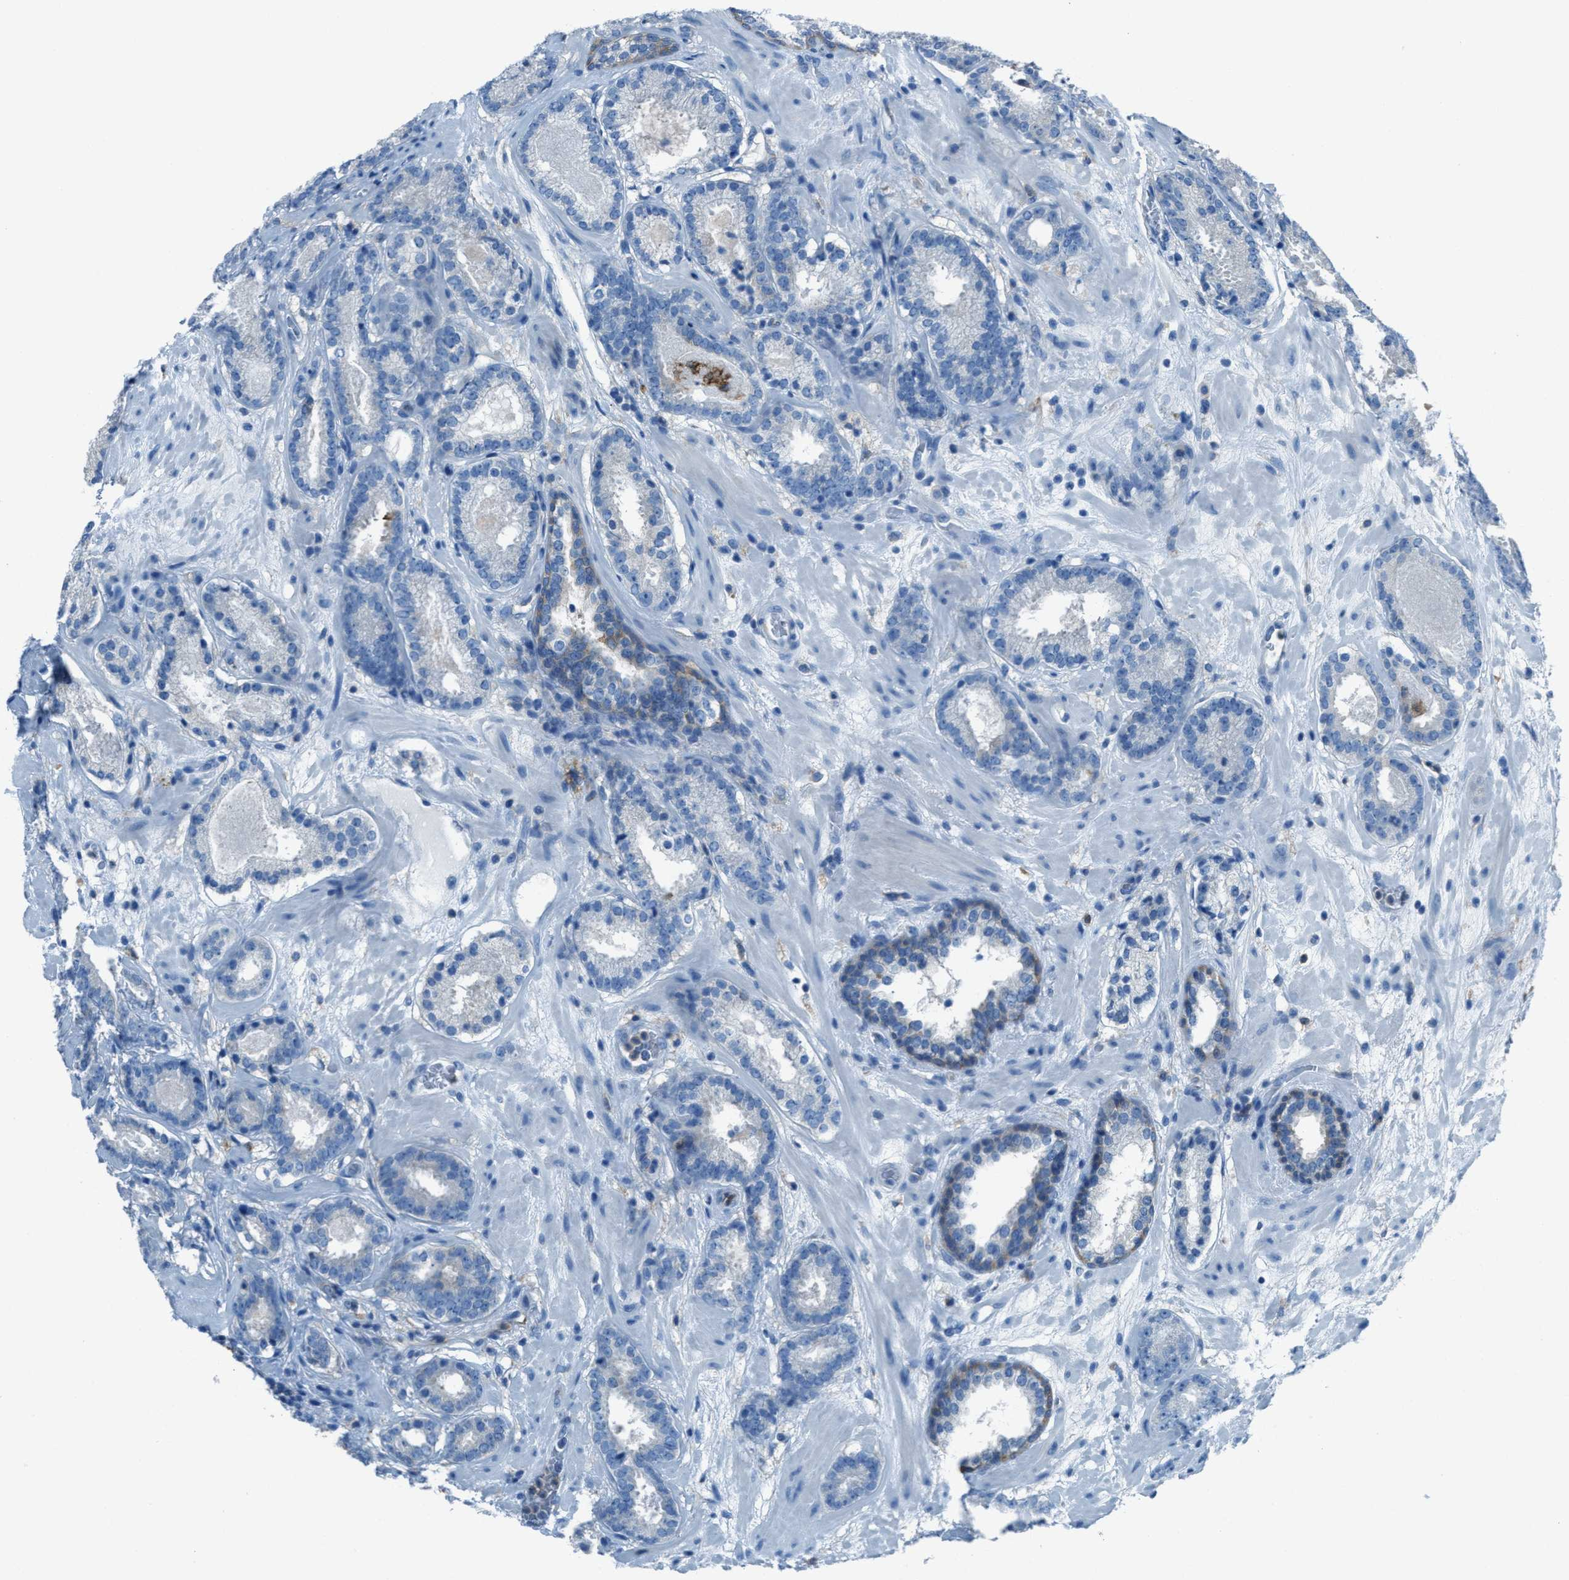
{"staining": {"intensity": "weak", "quantity": "<25%", "location": "cytoplasmic/membranous"}, "tissue": "prostate cancer", "cell_type": "Tumor cells", "image_type": "cancer", "snomed": [{"axis": "morphology", "description": "Adenocarcinoma, Low grade"}, {"axis": "topography", "description": "Prostate"}], "caption": "Photomicrograph shows no significant protein staining in tumor cells of adenocarcinoma (low-grade) (prostate).", "gene": "MATCAP2", "patient": {"sex": "male", "age": 69}}